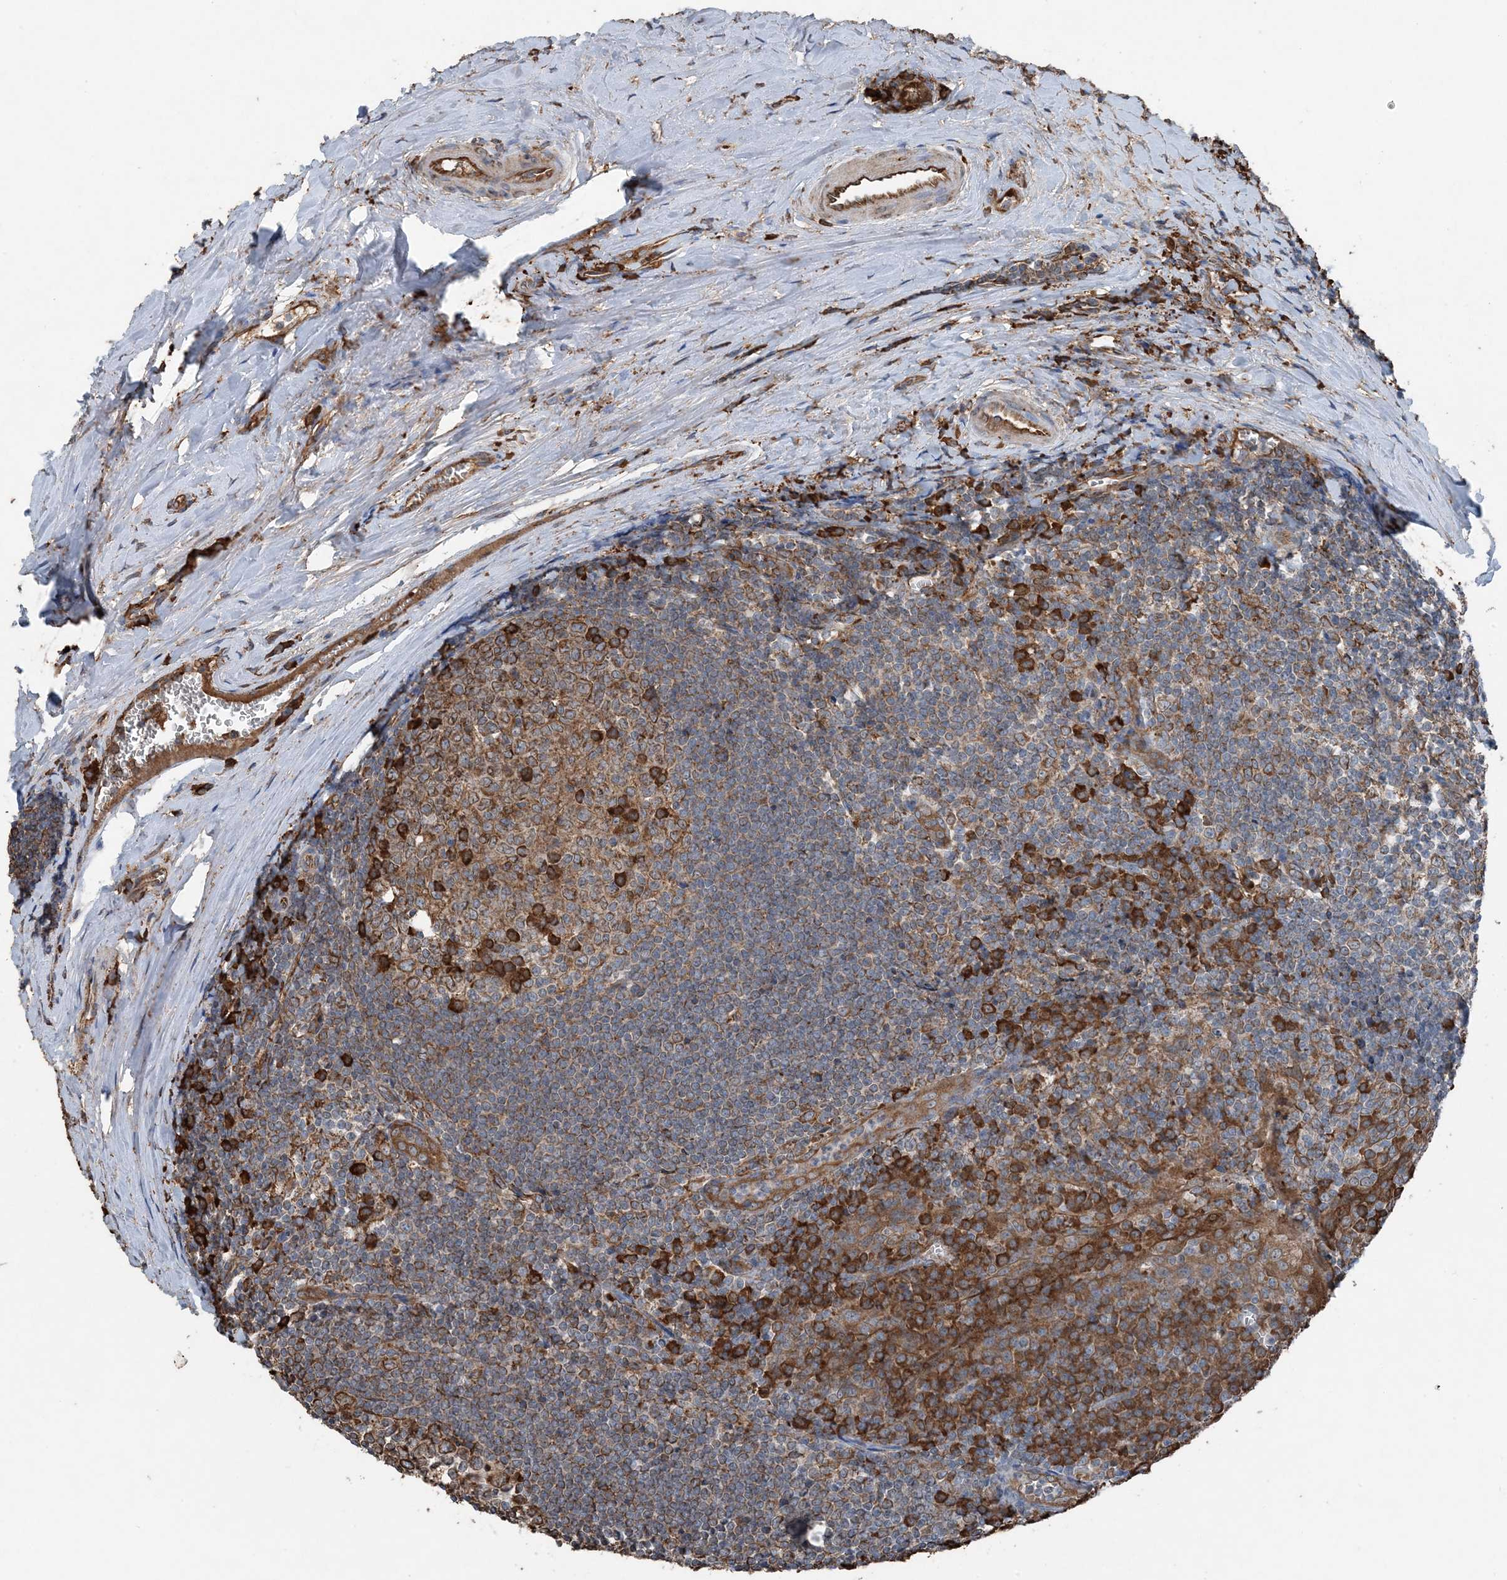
{"staining": {"intensity": "strong", "quantity": ">75%", "location": "cytoplasmic/membranous"}, "tissue": "tonsil", "cell_type": "Germinal center cells", "image_type": "normal", "snomed": [{"axis": "morphology", "description": "Normal tissue, NOS"}, {"axis": "topography", "description": "Tonsil"}], "caption": "IHC of normal human tonsil demonstrates high levels of strong cytoplasmic/membranous positivity in about >75% of germinal center cells.", "gene": "PDIA6", "patient": {"sex": "male", "age": 27}}